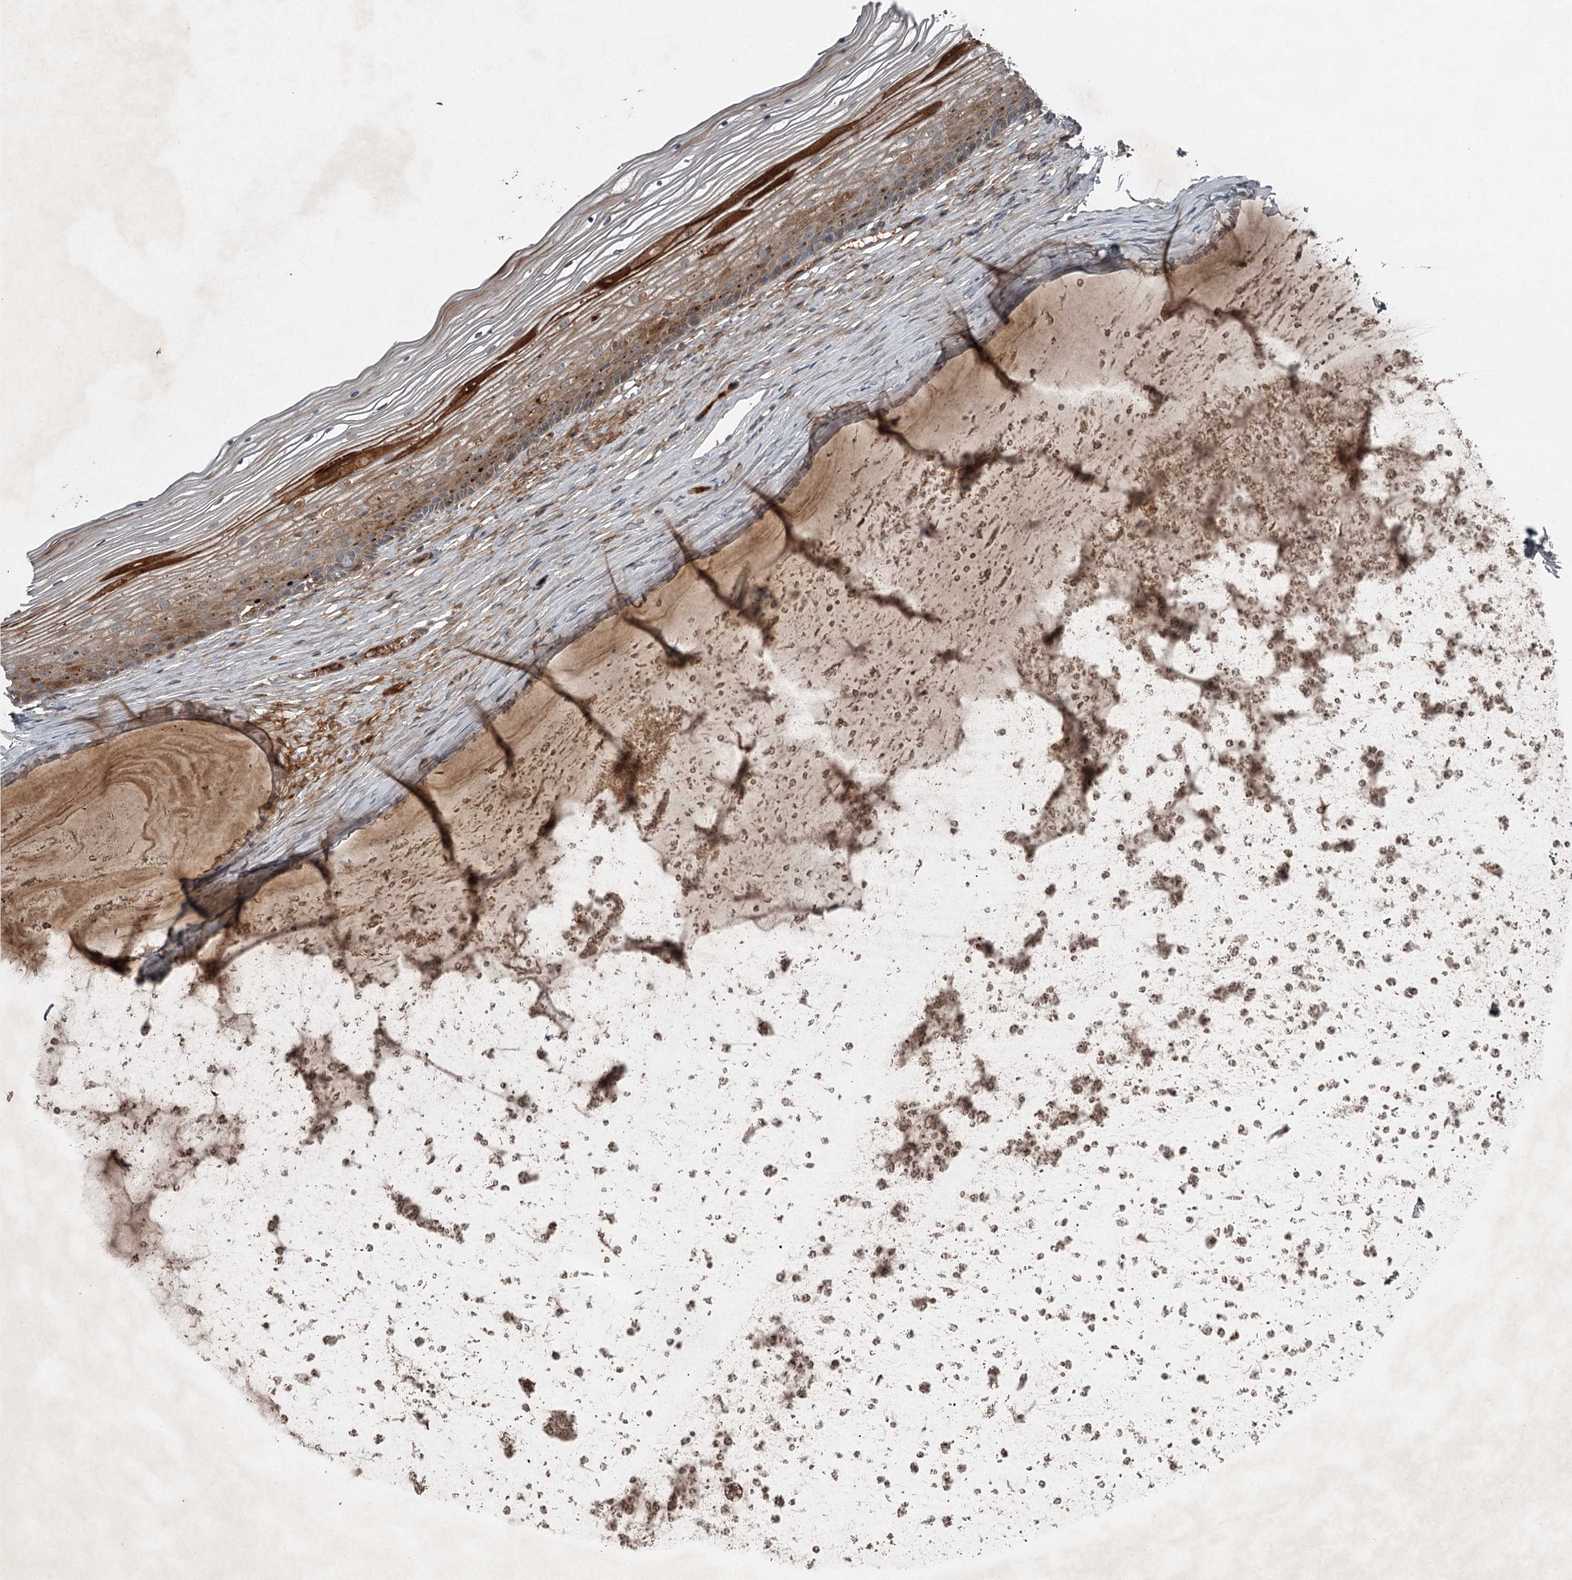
{"staining": {"intensity": "moderate", "quantity": "<25%", "location": "cytoplasmic/membranous"}, "tissue": "vagina", "cell_type": "Squamous epithelial cells", "image_type": "normal", "snomed": [{"axis": "morphology", "description": "Normal tissue, NOS"}, {"axis": "topography", "description": "Vagina"}, {"axis": "topography", "description": "Cervix"}], "caption": "Moderate cytoplasmic/membranous expression is identified in about <25% of squamous epithelial cells in normal vagina.", "gene": "SLC39A8", "patient": {"sex": "female", "age": 40}}